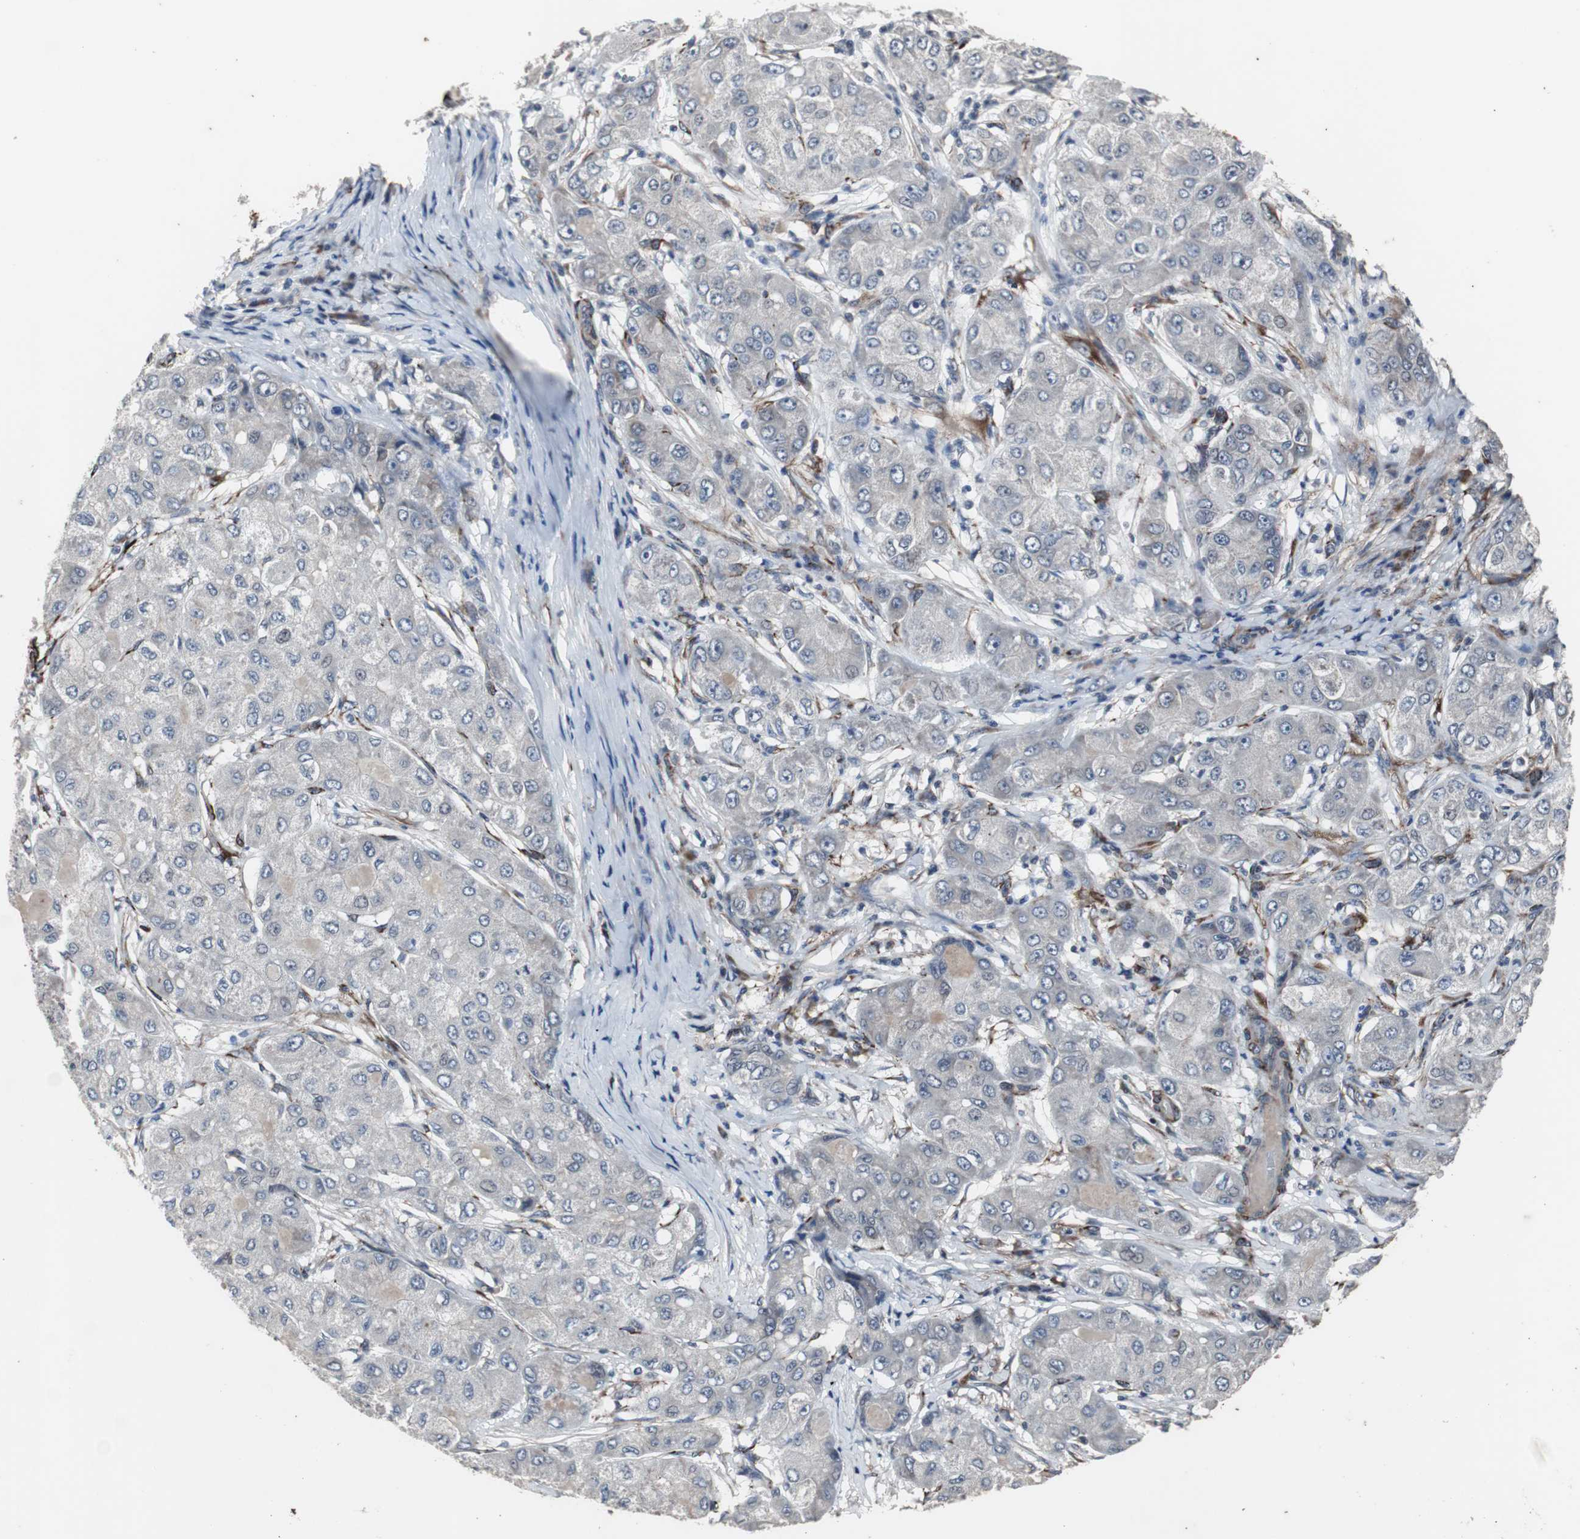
{"staining": {"intensity": "negative", "quantity": "none", "location": "none"}, "tissue": "liver cancer", "cell_type": "Tumor cells", "image_type": "cancer", "snomed": [{"axis": "morphology", "description": "Carcinoma, Hepatocellular, NOS"}, {"axis": "topography", "description": "Liver"}], "caption": "Human hepatocellular carcinoma (liver) stained for a protein using immunohistochemistry (IHC) exhibits no expression in tumor cells.", "gene": "CRADD", "patient": {"sex": "male", "age": 80}}